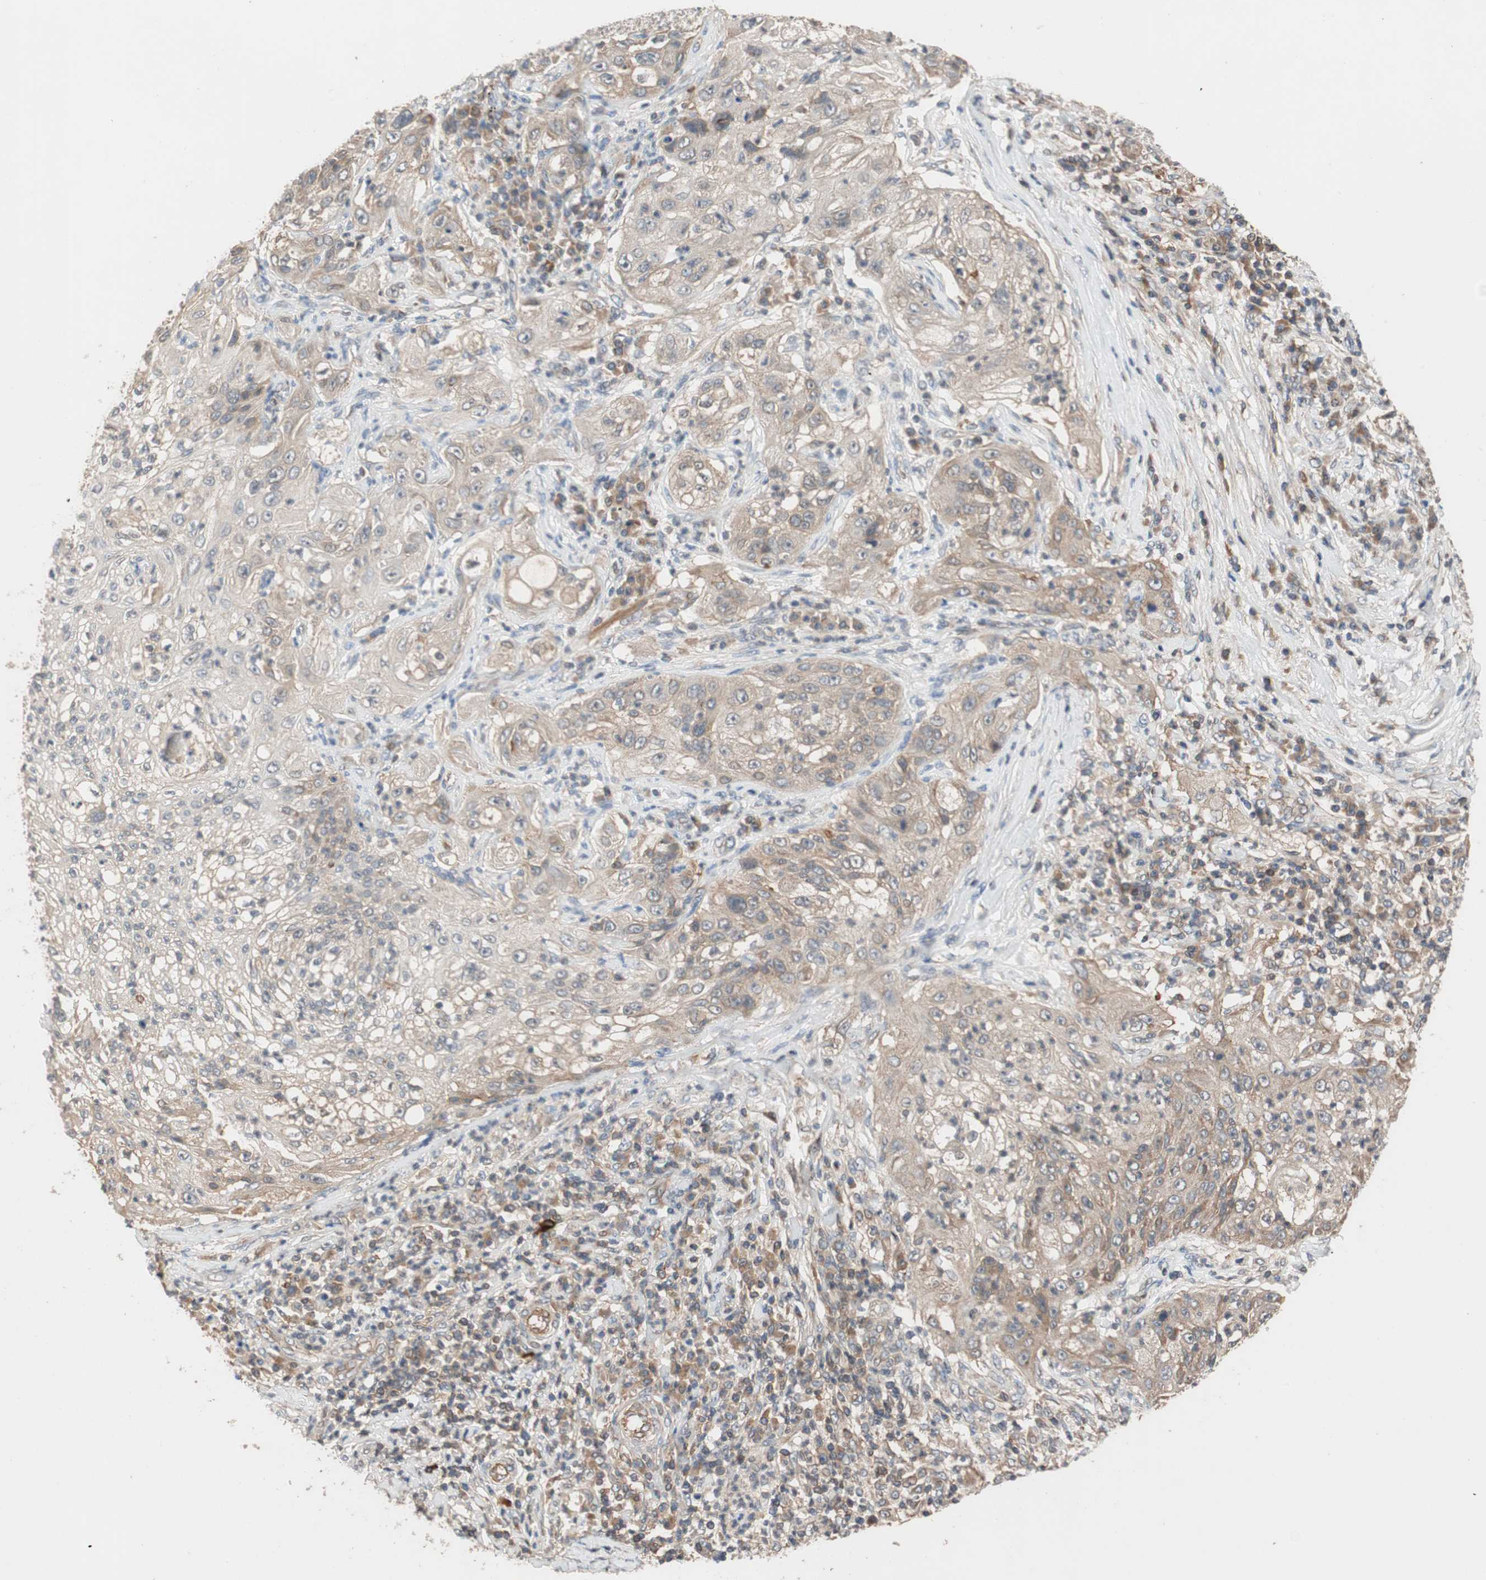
{"staining": {"intensity": "weak", "quantity": ">75%", "location": "cytoplasmic/membranous"}, "tissue": "lung cancer", "cell_type": "Tumor cells", "image_type": "cancer", "snomed": [{"axis": "morphology", "description": "Inflammation, NOS"}, {"axis": "morphology", "description": "Squamous cell carcinoma, NOS"}, {"axis": "topography", "description": "Lymph node"}, {"axis": "topography", "description": "Soft tissue"}, {"axis": "topography", "description": "Lung"}], "caption": "Immunohistochemical staining of lung cancer (squamous cell carcinoma) exhibits low levels of weak cytoplasmic/membranous protein positivity in approximately >75% of tumor cells.", "gene": "MAP4K2", "patient": {"sex": "male", "age": 66}}